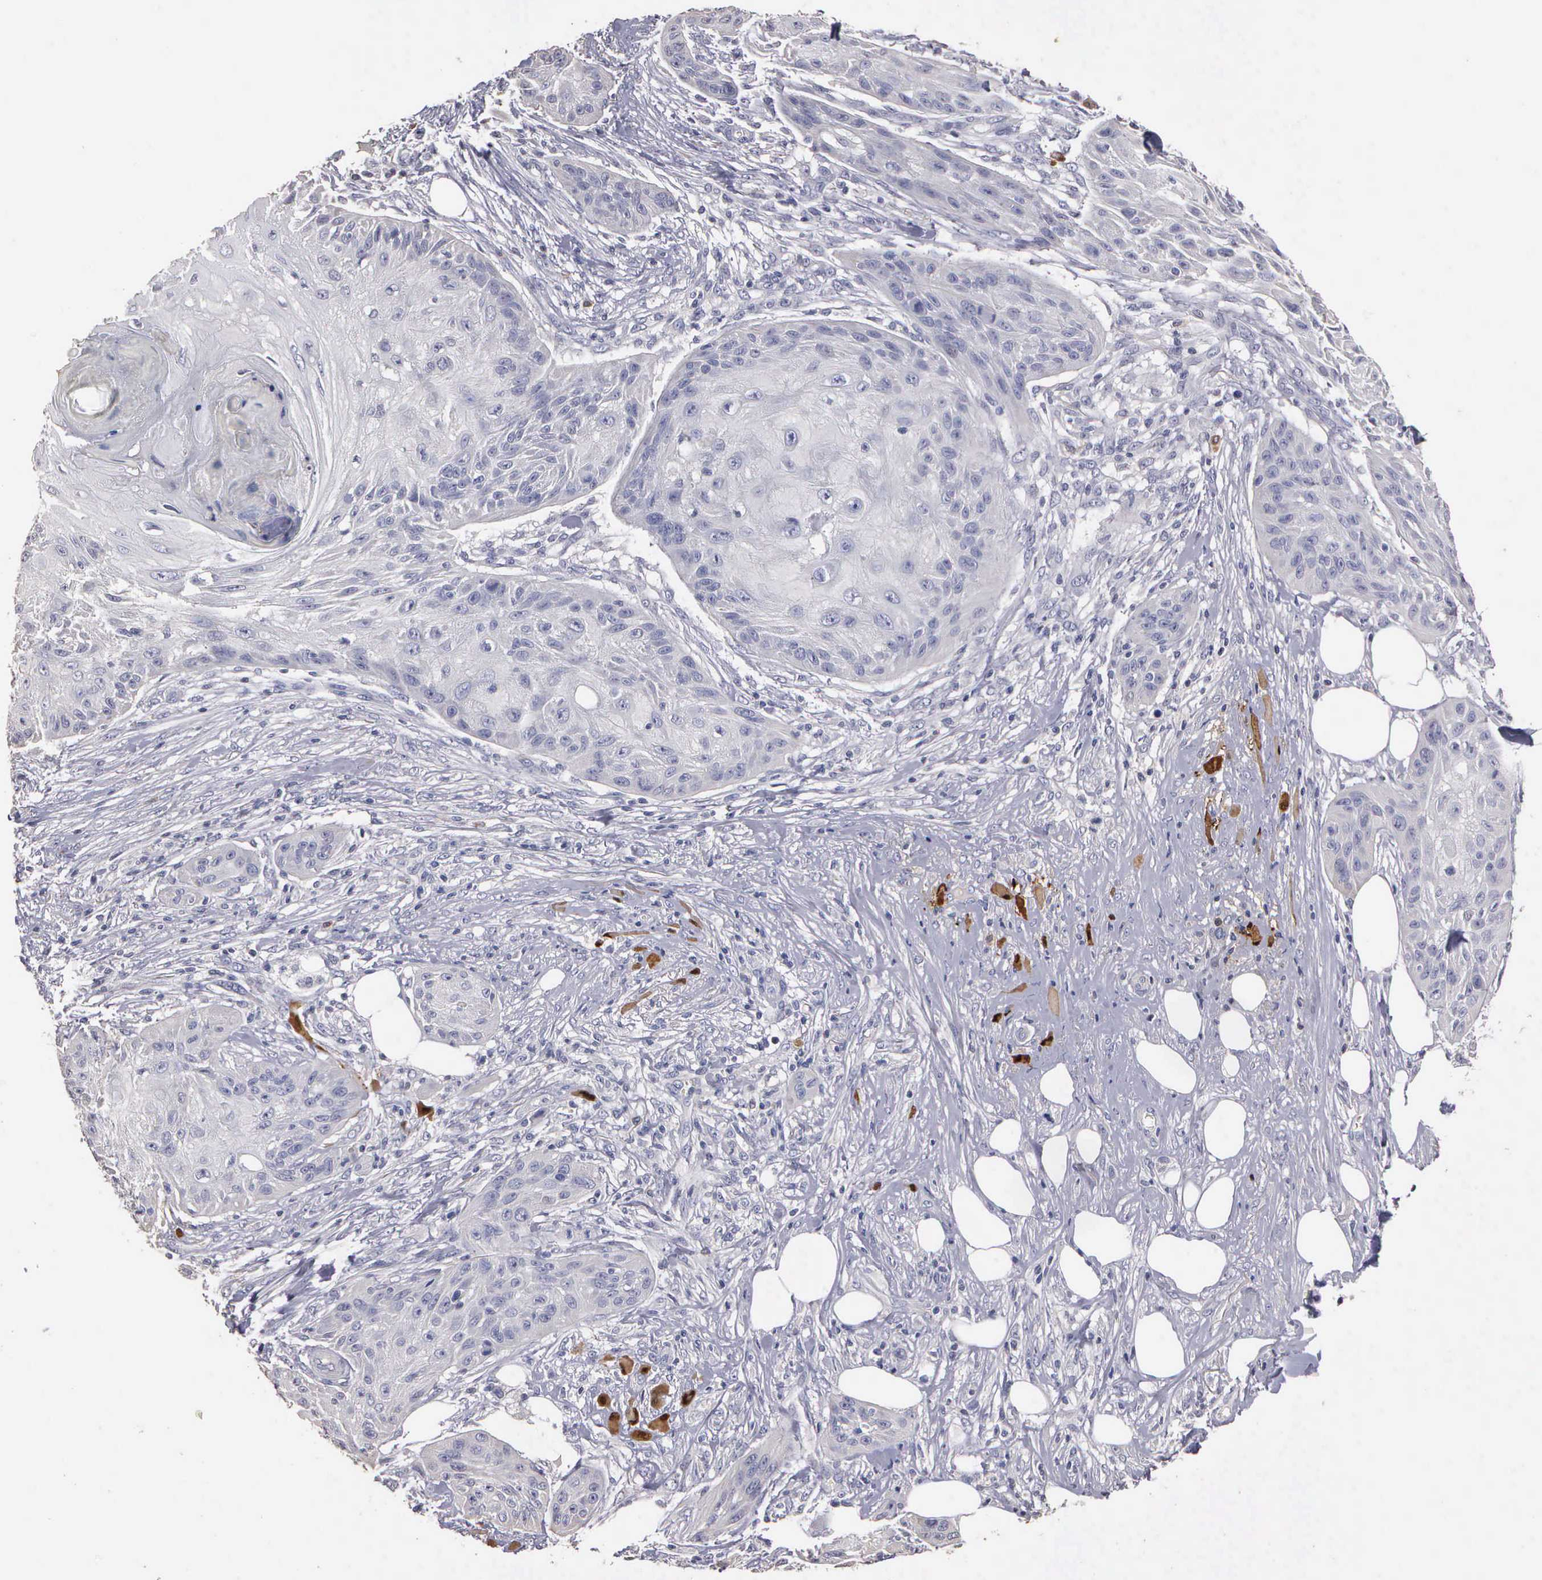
{"staining": {"intensity": "negative", "quantity": "none", "location": "none"}, "tissue": "skin cancer", "cell_type": "Tumor cells", "image_type": "cancer", "snomed": [{"axis": "morphology", "description": "Squamous cell carcinoma, NOS"}, {"axis": "topography", "description": "Skin"}], "caption": "Tumor cells show no significant expression in skin cancer (squamous cell carcinoma).", "gene": "ENO3", "patient": {"sex": "female", "age": 88}}